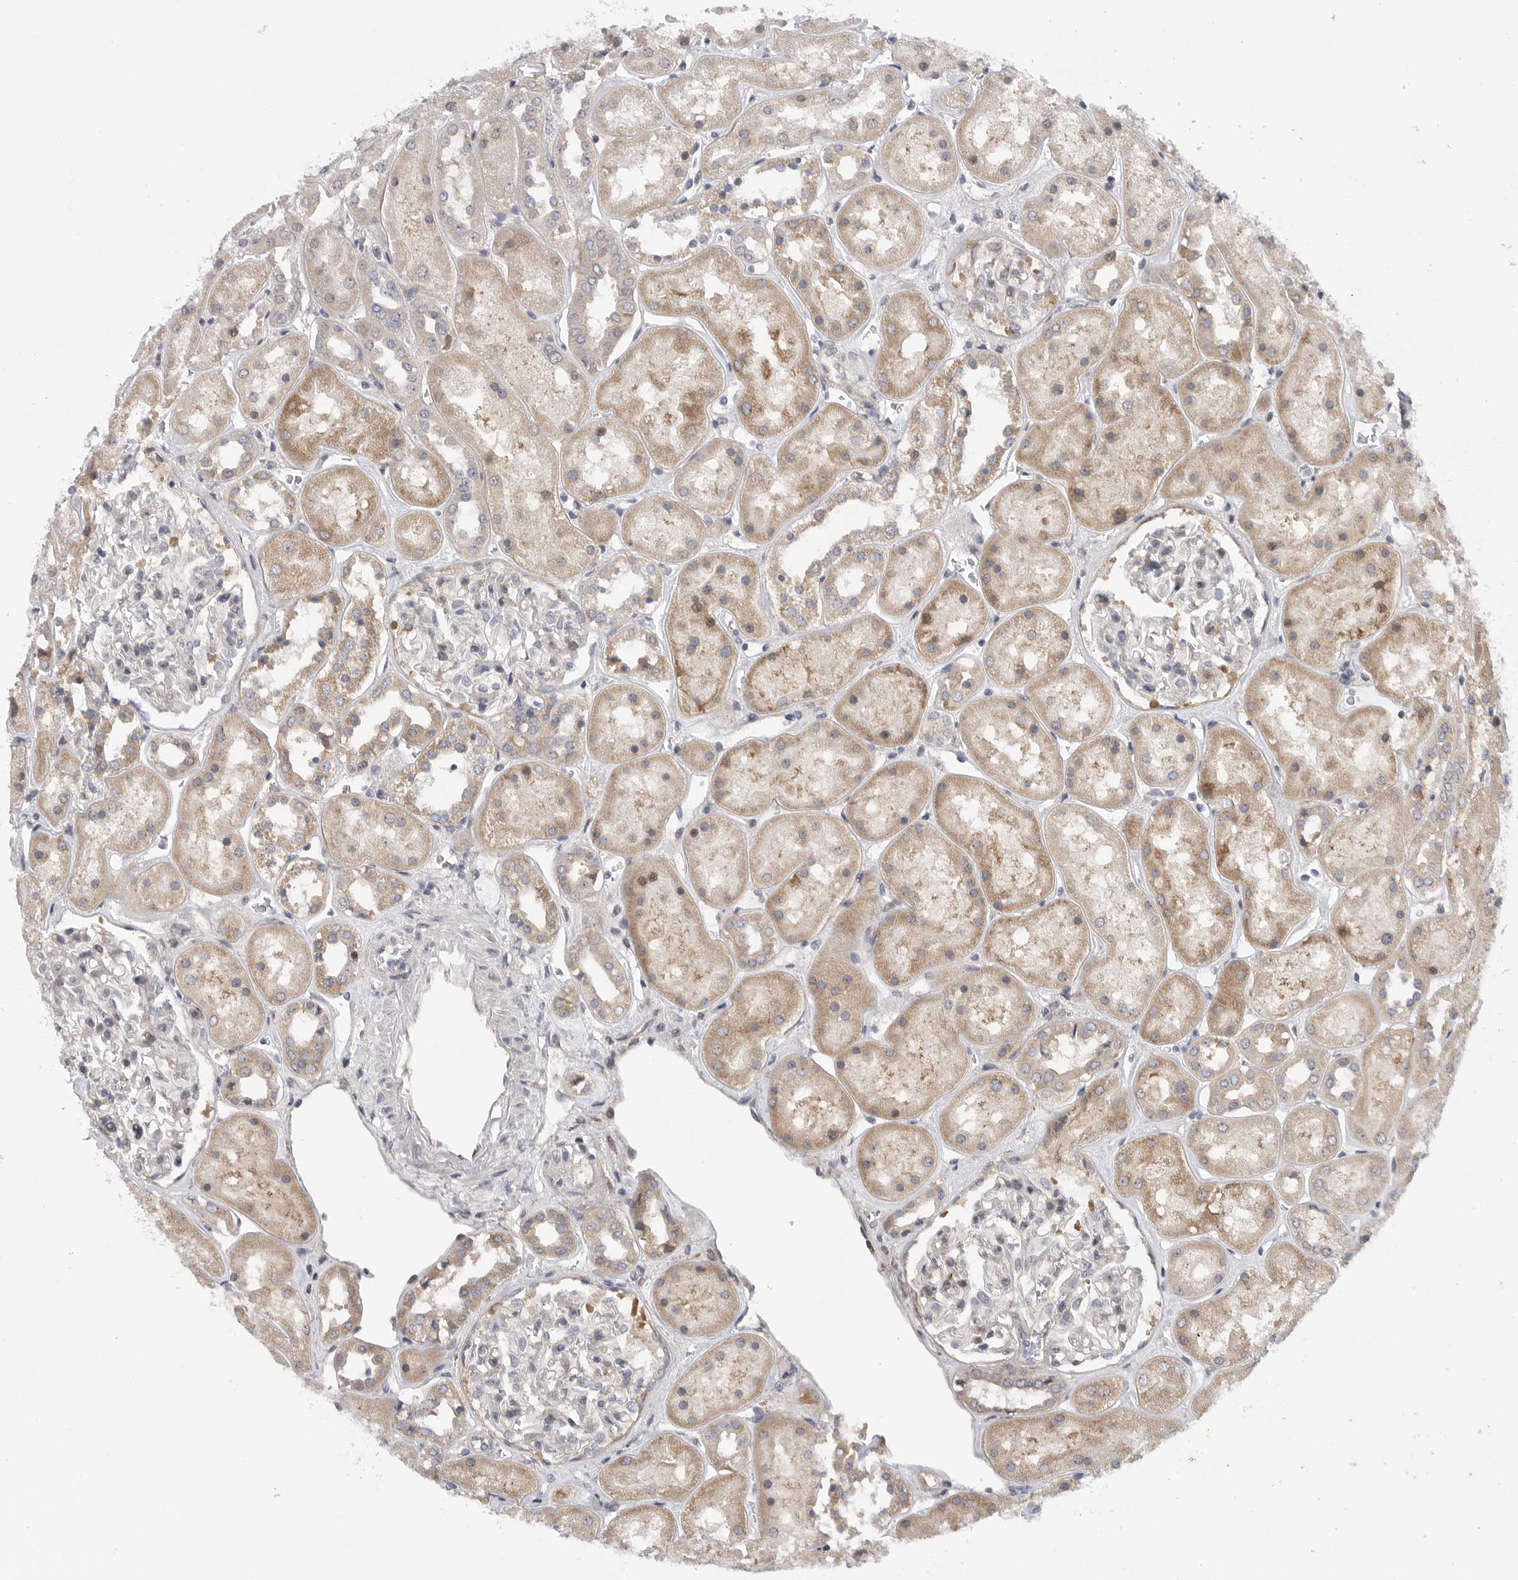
{"staining": {"intensity": "negative", "quantity": "none", "location": "none"}, "tissue": "kidney", "cell_type": "Cells in glomeruli", "image_type": "normal", "snomed": [{"axis": "morphology", "description": "Normal tissue, NOS"}, {"axis": "topography", "description": "Kidney"}], "caption": "The image exhibits no significant positivity in cells in glomeruli of kidney.", "gene": "FBXO43", "patient": {"sex": "male", "age": 70}}